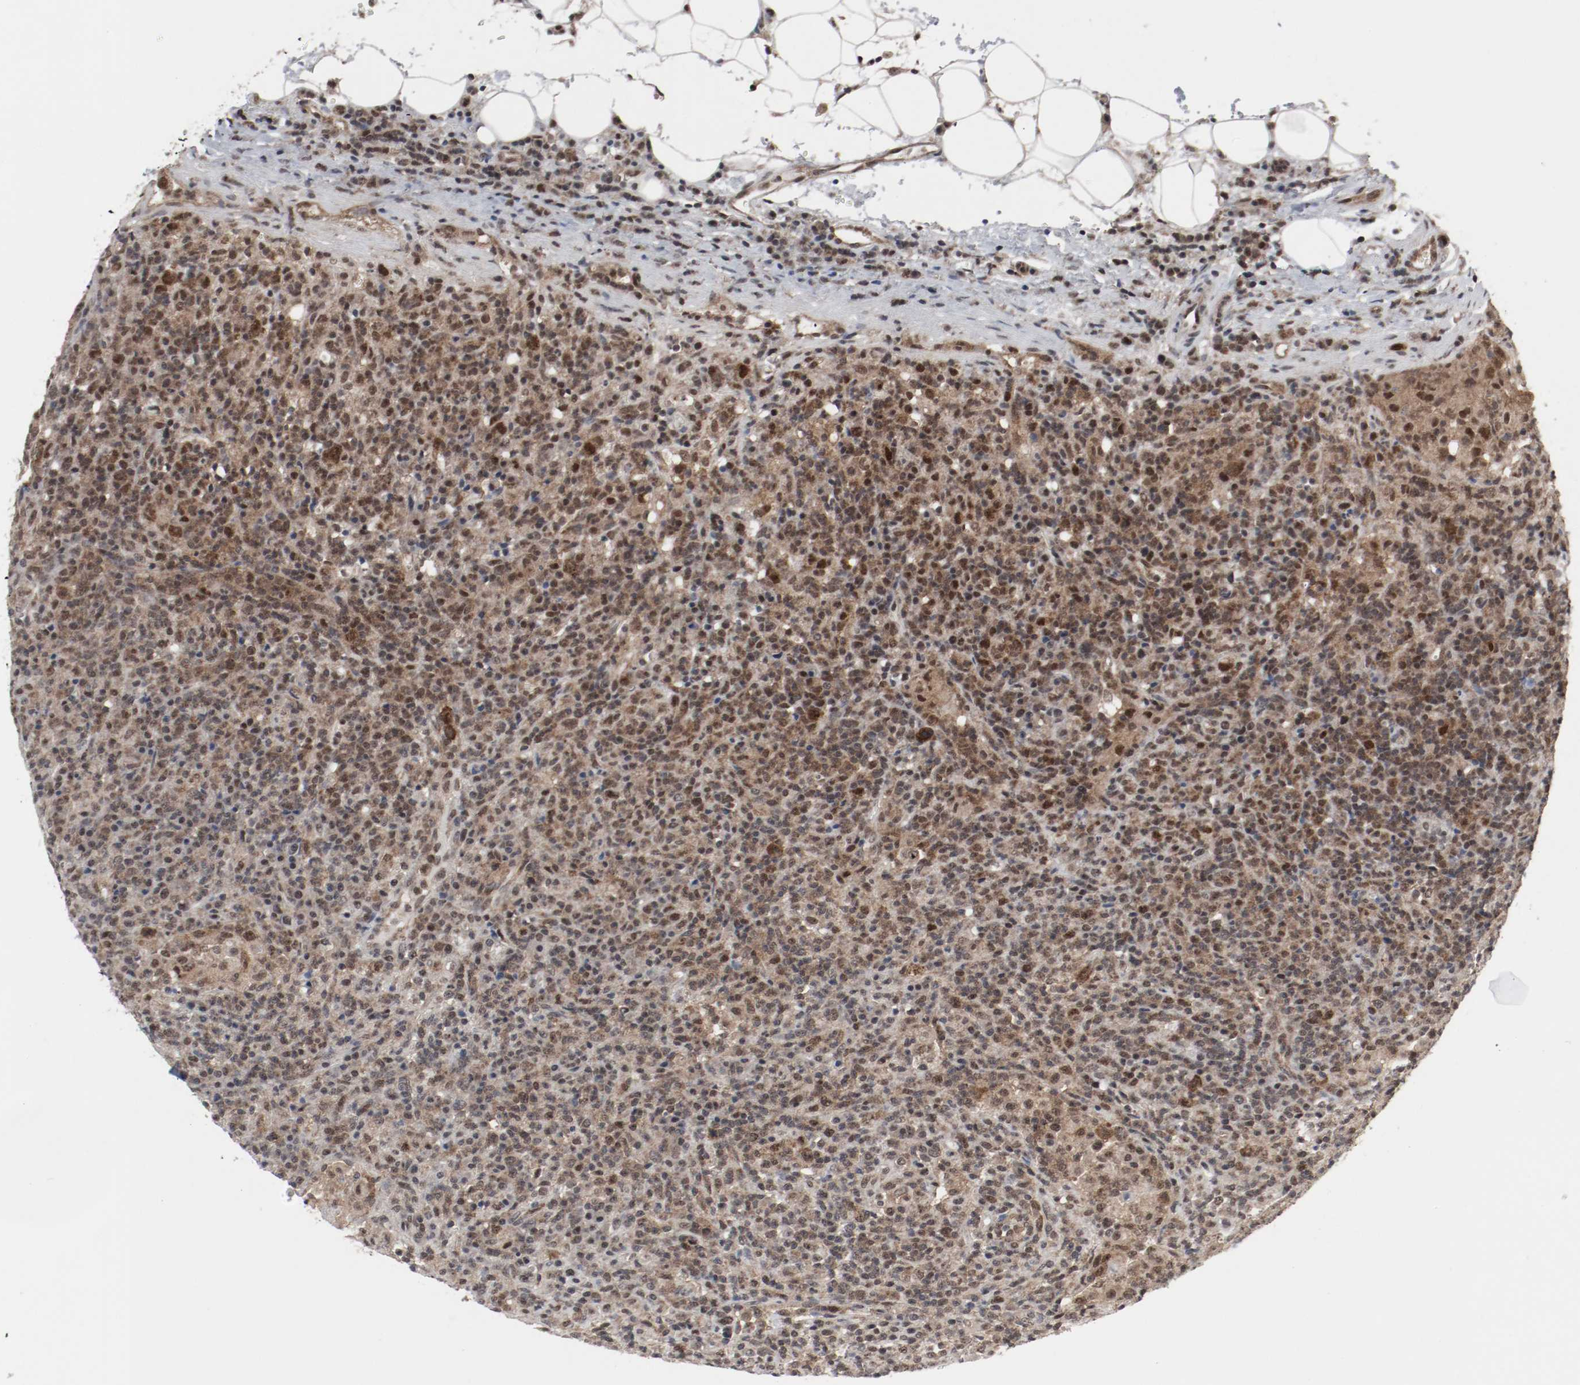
{"staining": {"intensity": "moderate", "quantity": ">75%", "location": "cytoplasmic/membranous,nuclear"}, "tissue": "lymphoma", "cell_type": "Tumor cells", "image_type": "cancer", "snomed": [{"axis": "morphology", "description": "Hodgkin's disease, NOS"}, {"axis": "topography", "description": "Lymph node"}], "caption": "Hodgkin's disease stained with immunohistochemistry demonstrates moderate cytoplasmic/membranous and nuclear staining in about >75% of tumor cells.", "gene": "CSNK2B", "patient": {"sex": "male", "age": 65}}